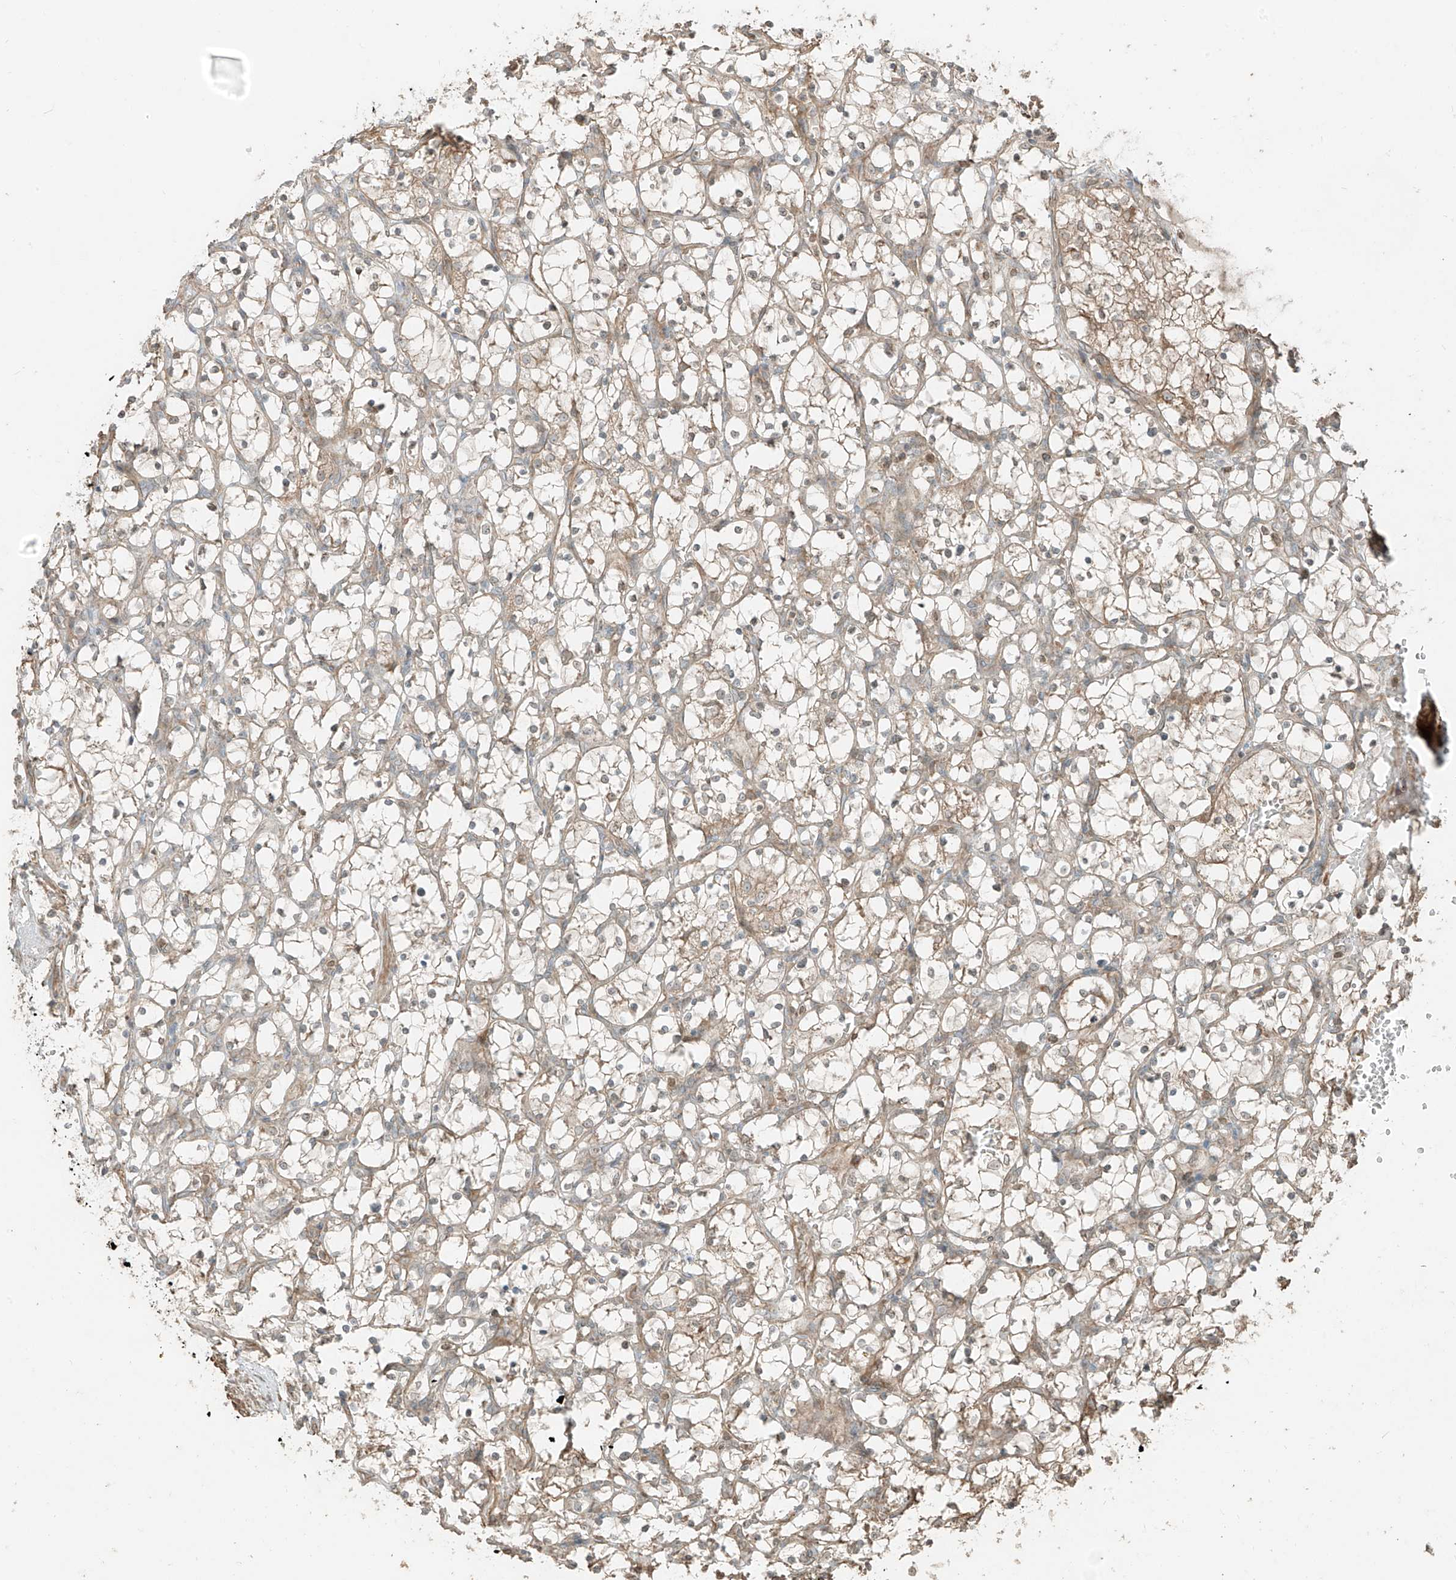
{"staining": {"intensity": "weak", "quantity": "<25%", "location": "cytoplasmic/membranous"}, "tissue": "renal cancer", "cell_type": "Tumor cells", "image_type": "cancer", "snomed": [{"axis": "morphology", "description": "Adenocarcinoma, NOS"}, {"axis": "topography", "description": "Kidney"}], "caption": "Immunohistochemical staining of renal cancer reveals no significant positivity in tumor cells. (IHC, brightfield microscopy, high magnification).", "gene": "ANKZF1", "patient": {"sex": "female", "age": 69}}